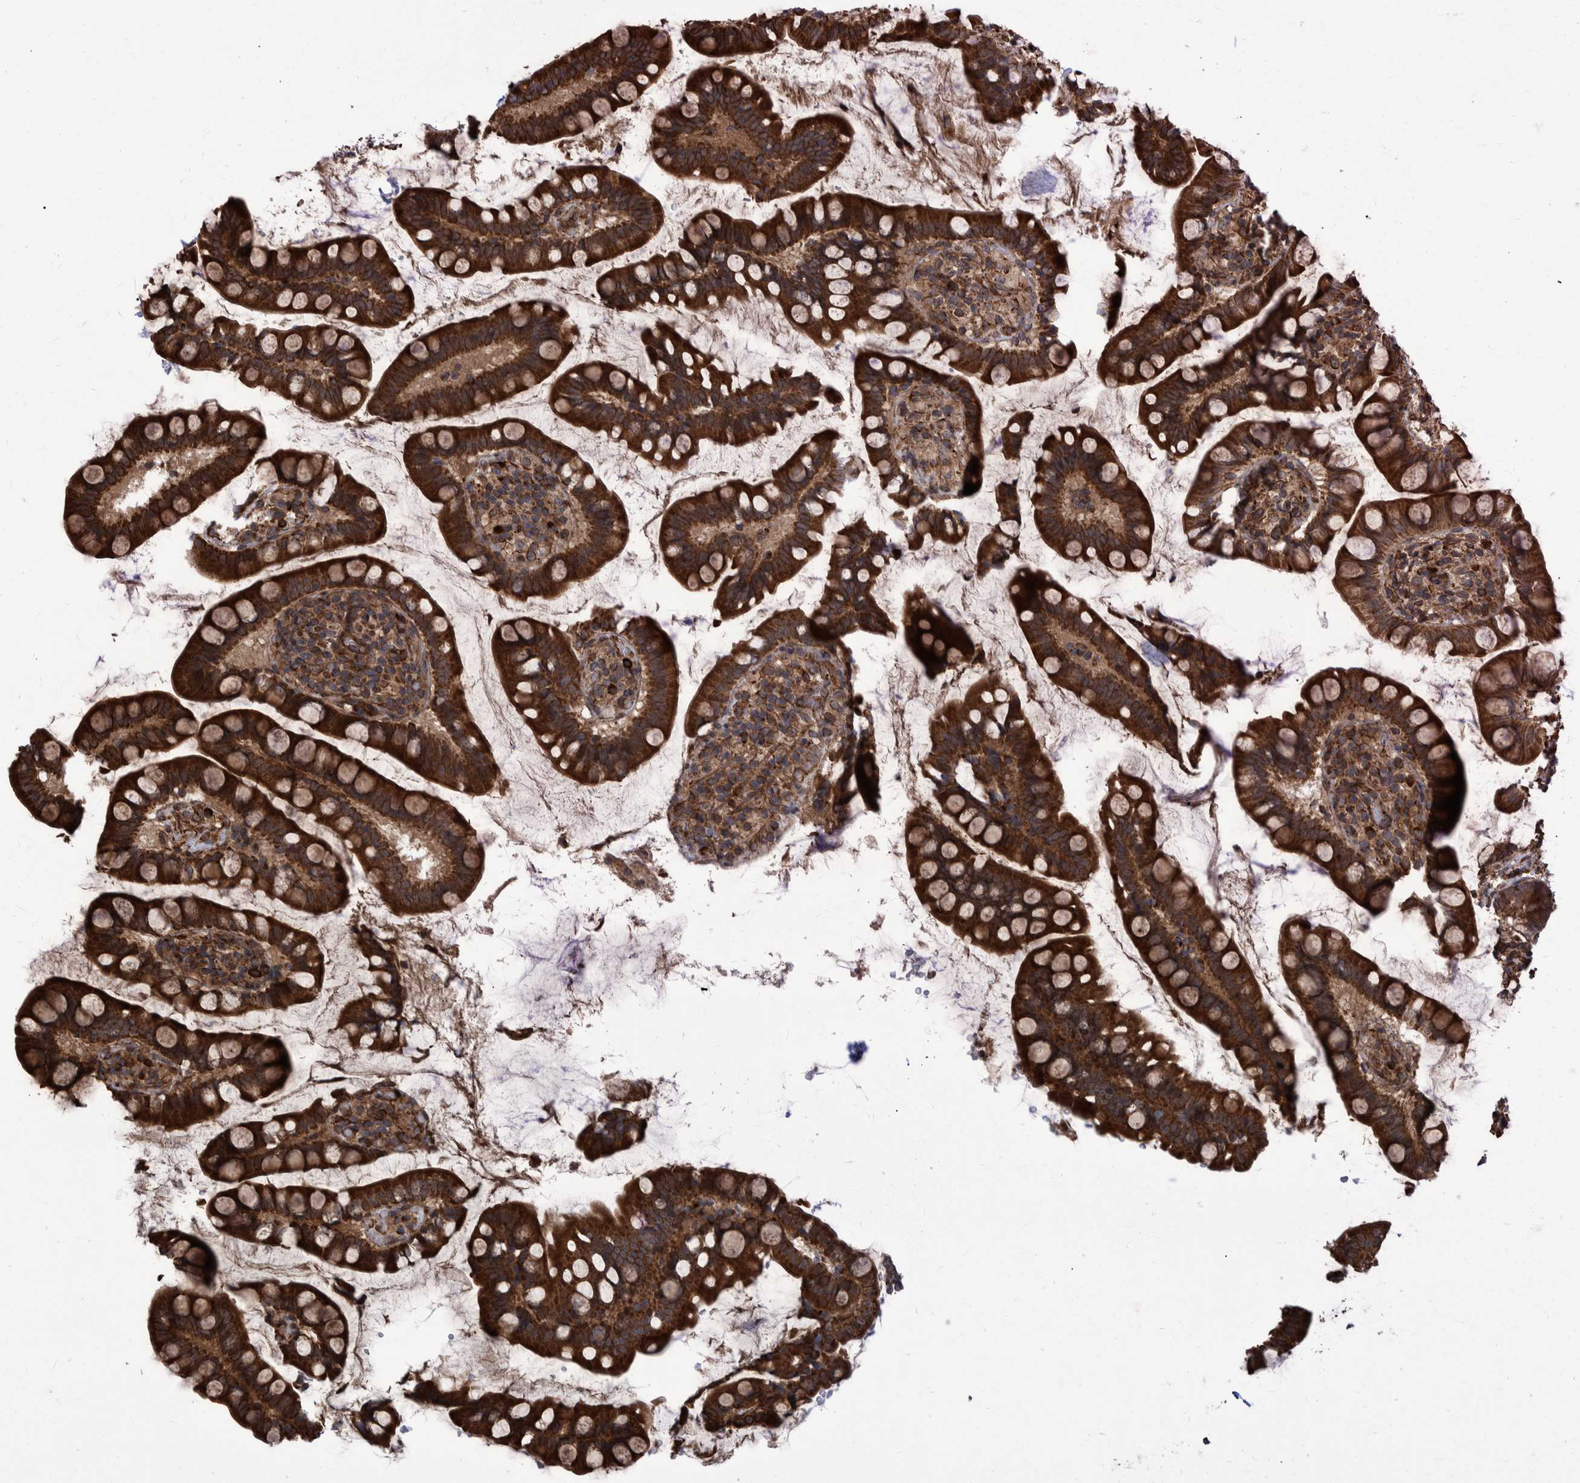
{"staining": {"intensity": "strong", "quantity": ">75%", "location": "cytoplasmic/membranous"}, "tissue": "small intestine", "cell_type": "Glandular cells", "image_type": "normal", "snomed": [{"axis": "morphology", "description": "Normal tissue, NOS"}, {"axis": "topography", "description": "Smooth muscle"}, {"axis": "topography", "description": "Small intestine"}], "caption": "A high-resolution micrograph shows immunohistochemistry staining of normal small intestine, which exhibits strong cytoplasmic/membranous staining in approximately >75% of glandular cells.", "gene": "TNFRSF10B", "patient": {"sex": "female", "age": 84}}